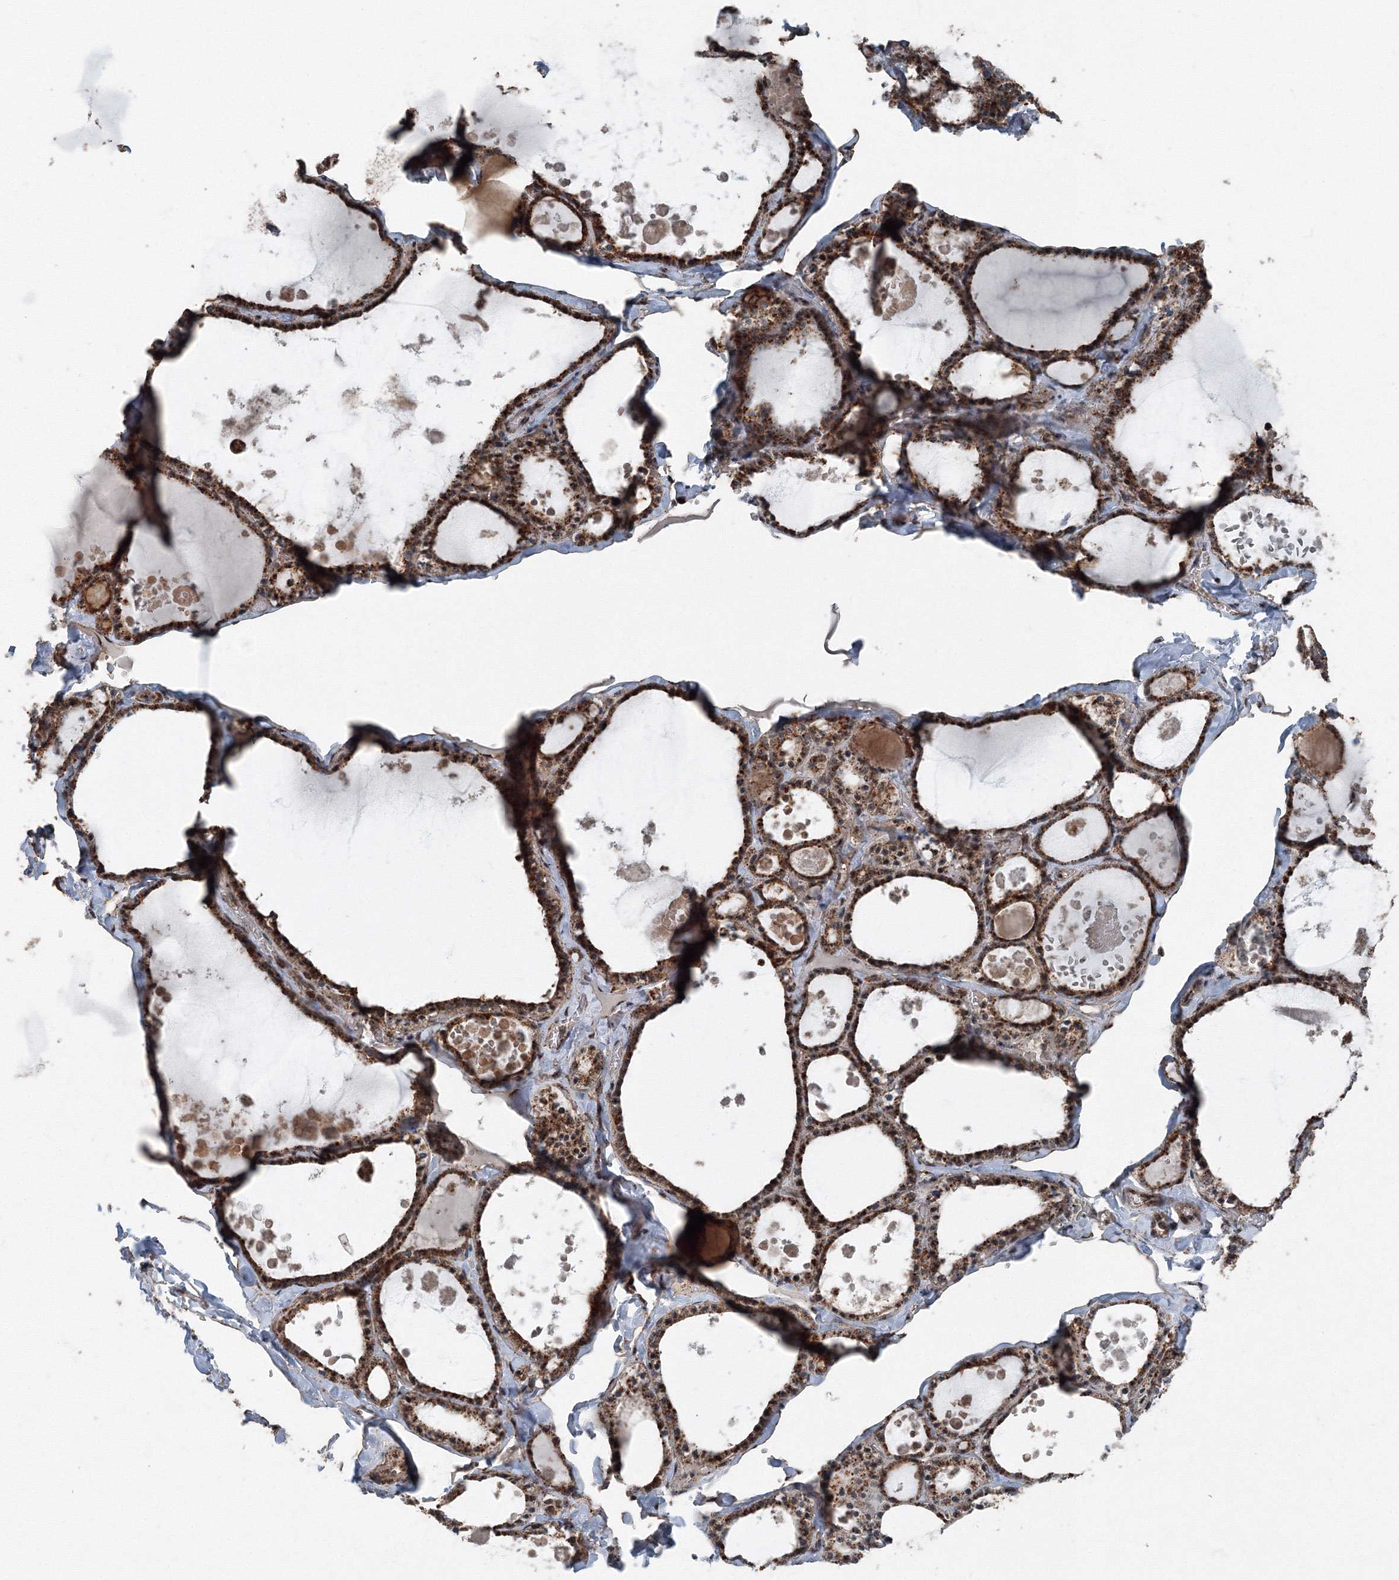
{"staining": {"intensity": "strong", "quantity": ">75%", "location": "cytoplasmic/membranous"}, "tissue": "thyroid gland", "cell_type": "Glandular cells", "image_type": "normal", "snomed": [{"axis": "morphology", "description": "Normal tissue, NOS"}, {"axis": "topography", "description": "Thyroid gland"}], "caption": "Immunohistochemical staining of normal human thyroid gland exhibits >75% levels of strong cytoplasmic/membranous protein positivity in approximately >75% of glandular cells. (Brightfield microscopy of DAB IHC at high magnification).", "gene": "AASDH", "patient": {"sex": "male", "age": 56}}